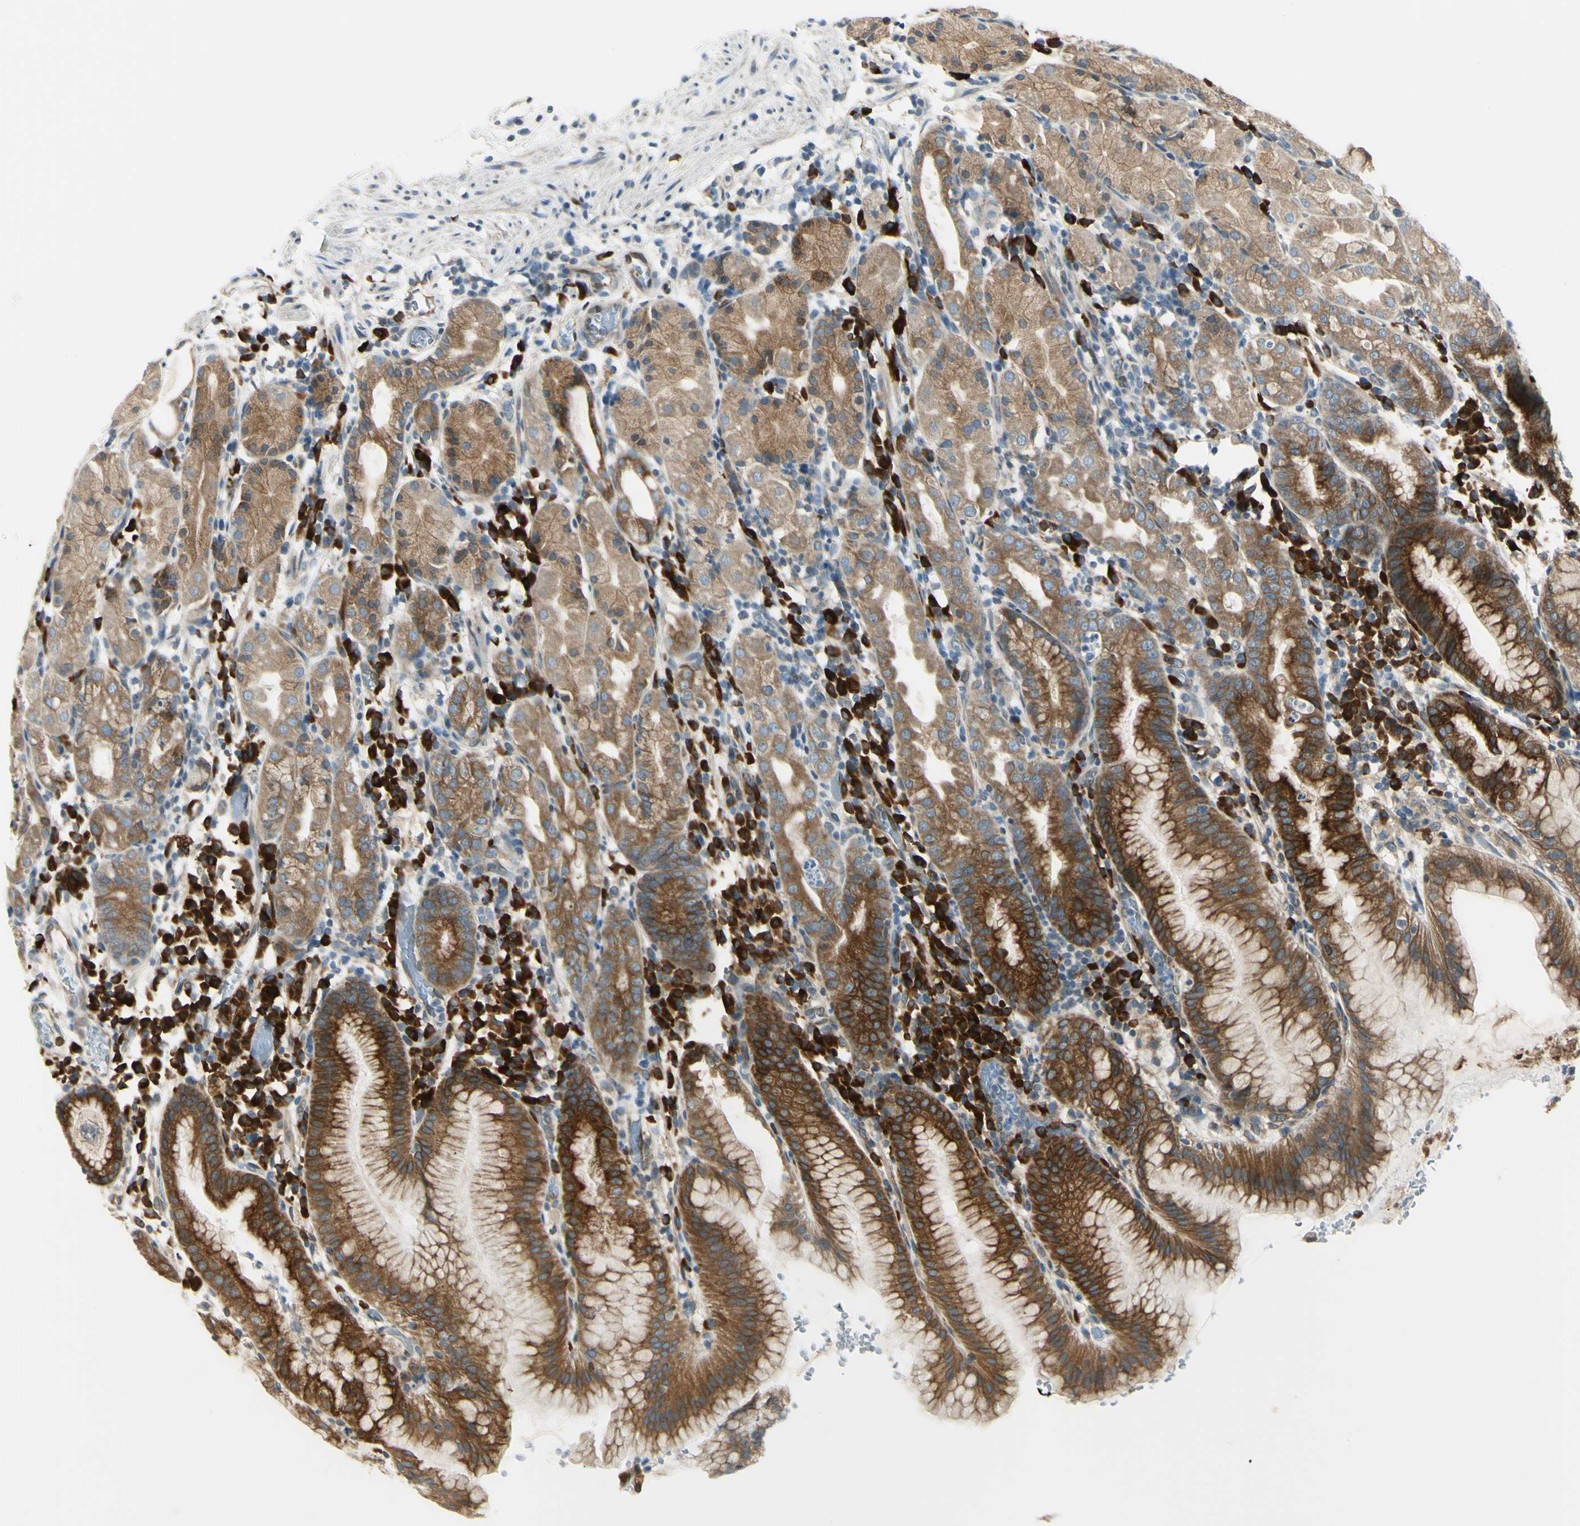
{"staining": {"intensity": "moderate", "quantity": ">75%", "location": "cytoplasmic/membranous"}, "tissue": "stomach", "cell_type": "Glandular cells", "image_type": "normal", "snomed": [{"axis": "morphology", "description": "Normal tissue, NOS"}, {"axis": "topography", "description": "Stomach"}, {"axis": "topography", "description": "Stomach, lower"}], "caption": "High-power microscopy captured an immunohistochemistry (IHC) histopathology image of benign stomach, revealing moderate cytoplasmic/membranous staining in about >75% of glandular cells.", "gene": "SELENOS", "patient": {"sex": "female", "age": 75}}